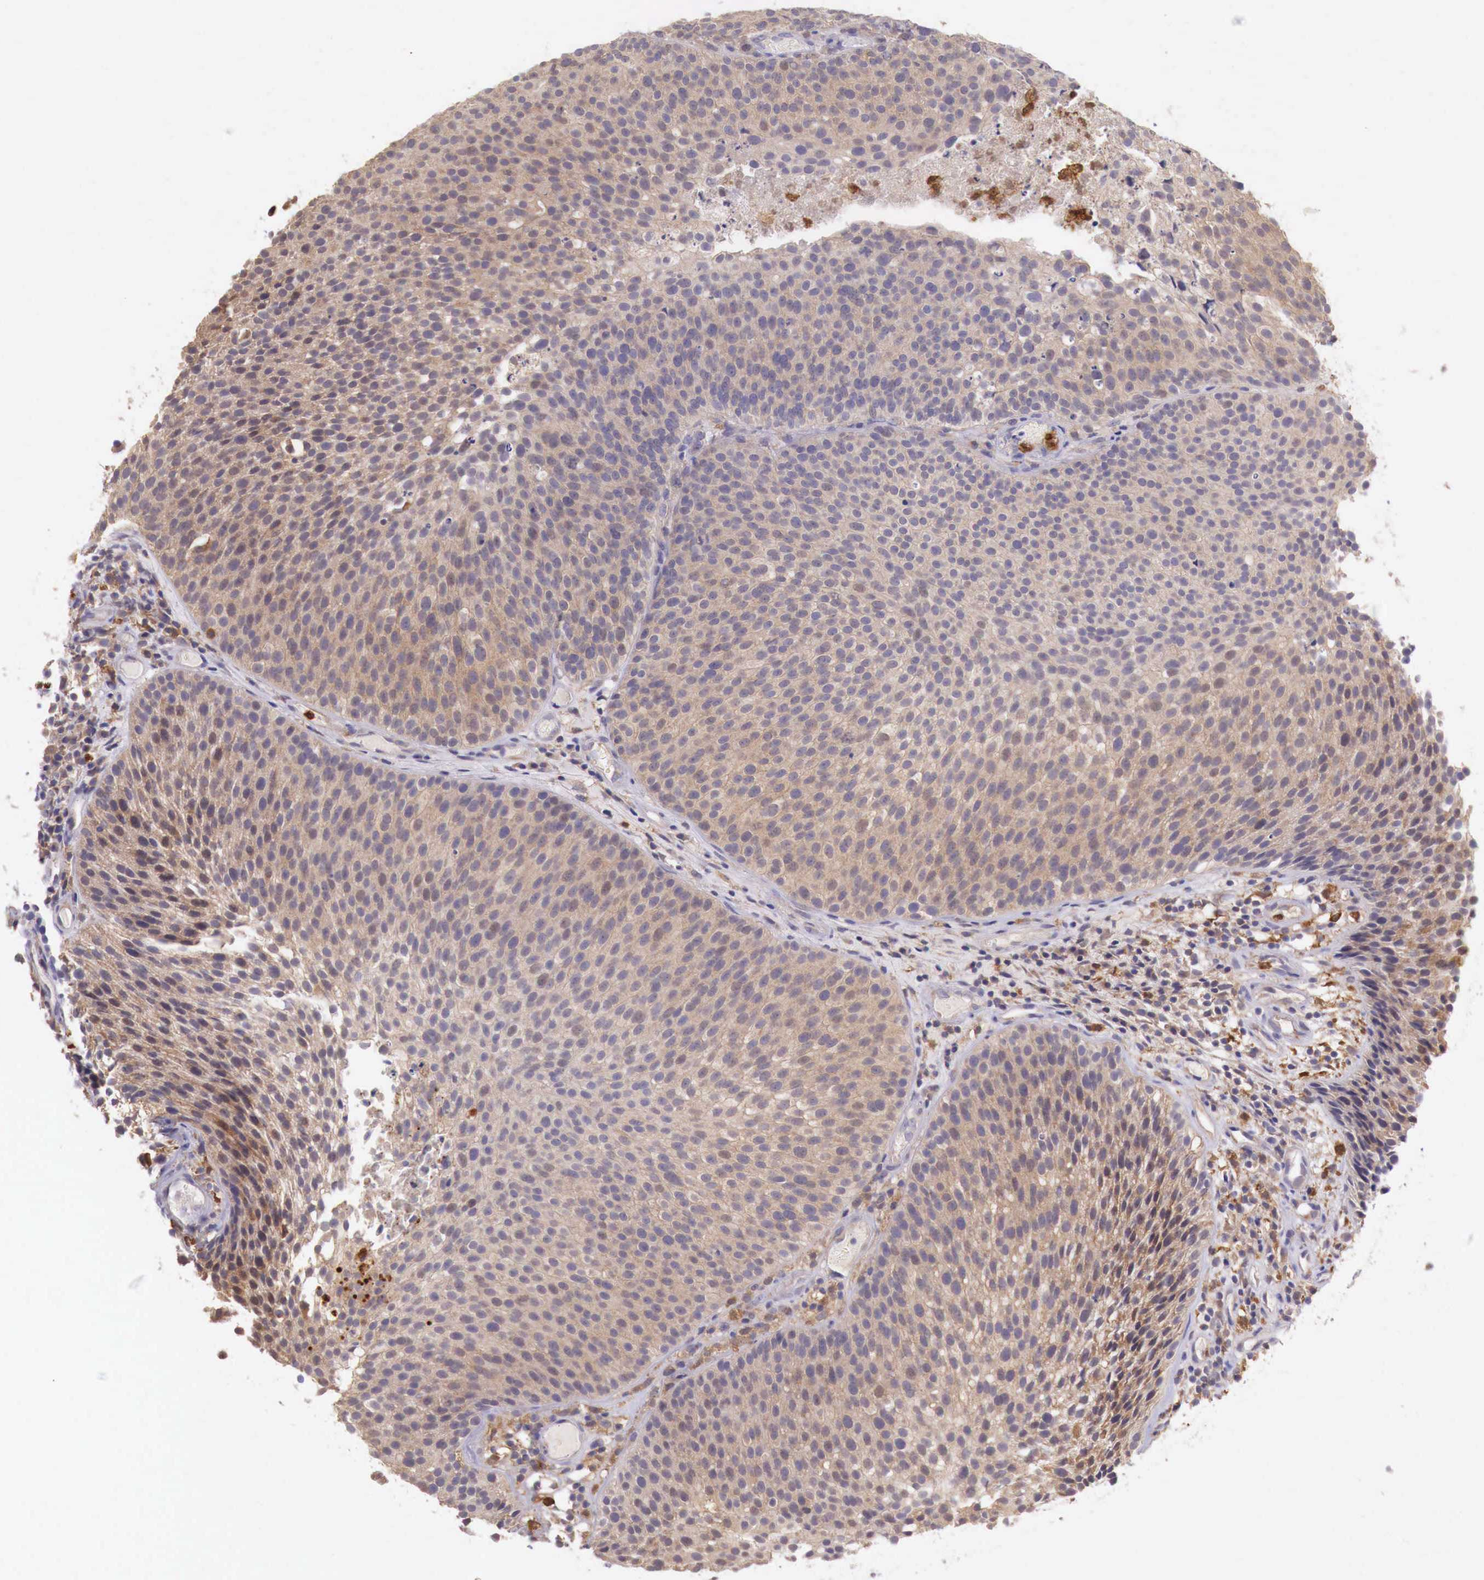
{"staining": {"intensity": "weak", "quantity": ">75%", "location": "cytoplasmic/membranous"}, "tissue": "urothelial cancer", "cell_type": "Tumor cells", "image_type": "cancer", "snomed": [{"axis": "morphology", "description": "Urothelial carcinoma, Low grade"}, {"axis": "topography", "description": "Urinary bladder"}], "caption": "Immunohistochemistry photomicrograph of human low-grade urothelial carcinoma stained for a protein (brown), which demonstrates low levels of weak cytoplasmic/membranous positivity in approximately >75% of tumor cells.", "gene": "GAB2", "patient": {"sex": "male", "age": 85}}